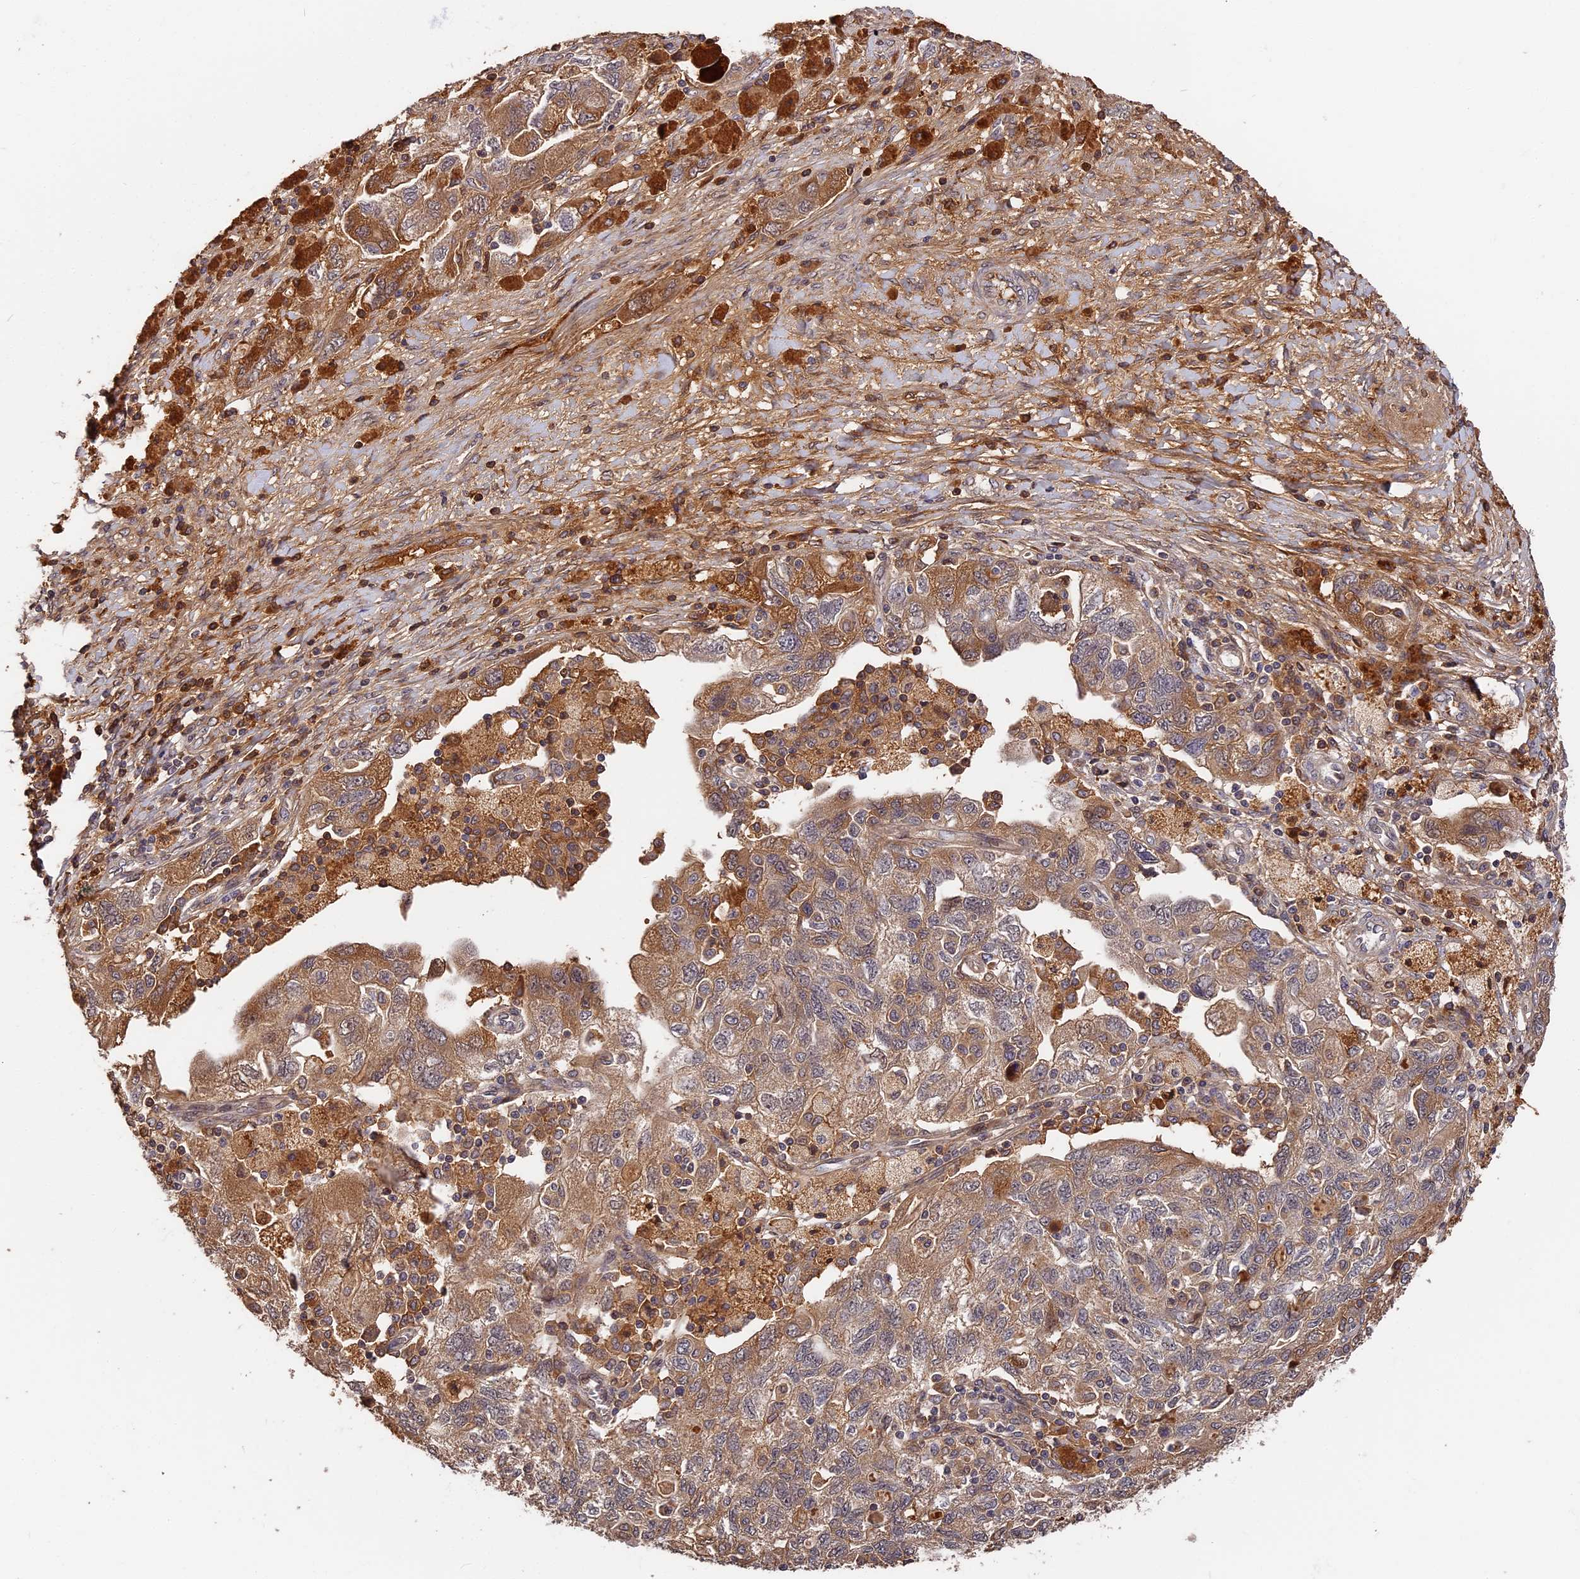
{"staining": {"intensity": "moderate", "quantity": ">75%", "location": "cytoplasmic/membranous"}, "tissue": "ovarian cancer", "cell_type": "Tumor cells", "image_type": "cancer", "snomed": [{"axis": "morphology", "description": "Carcinoma, NOS"}, {"axis": "morphology", "description": "Cystadenocarcinoma, serous, NOS"}, {"axis": "topography", "description": "Ovary"}], "caption": "A photomicrograph of human ovarian serous cystadenocarcinoma stained for a protein displays moderate cytoplasmic/membranous brown staining in tumor cells. (DAB (3,3'-diaminobenzidine) IHC with brightfield microscopy, high magnification).", "gene": "ITIH1", "patient": {"sex": "female", "age": 69}}